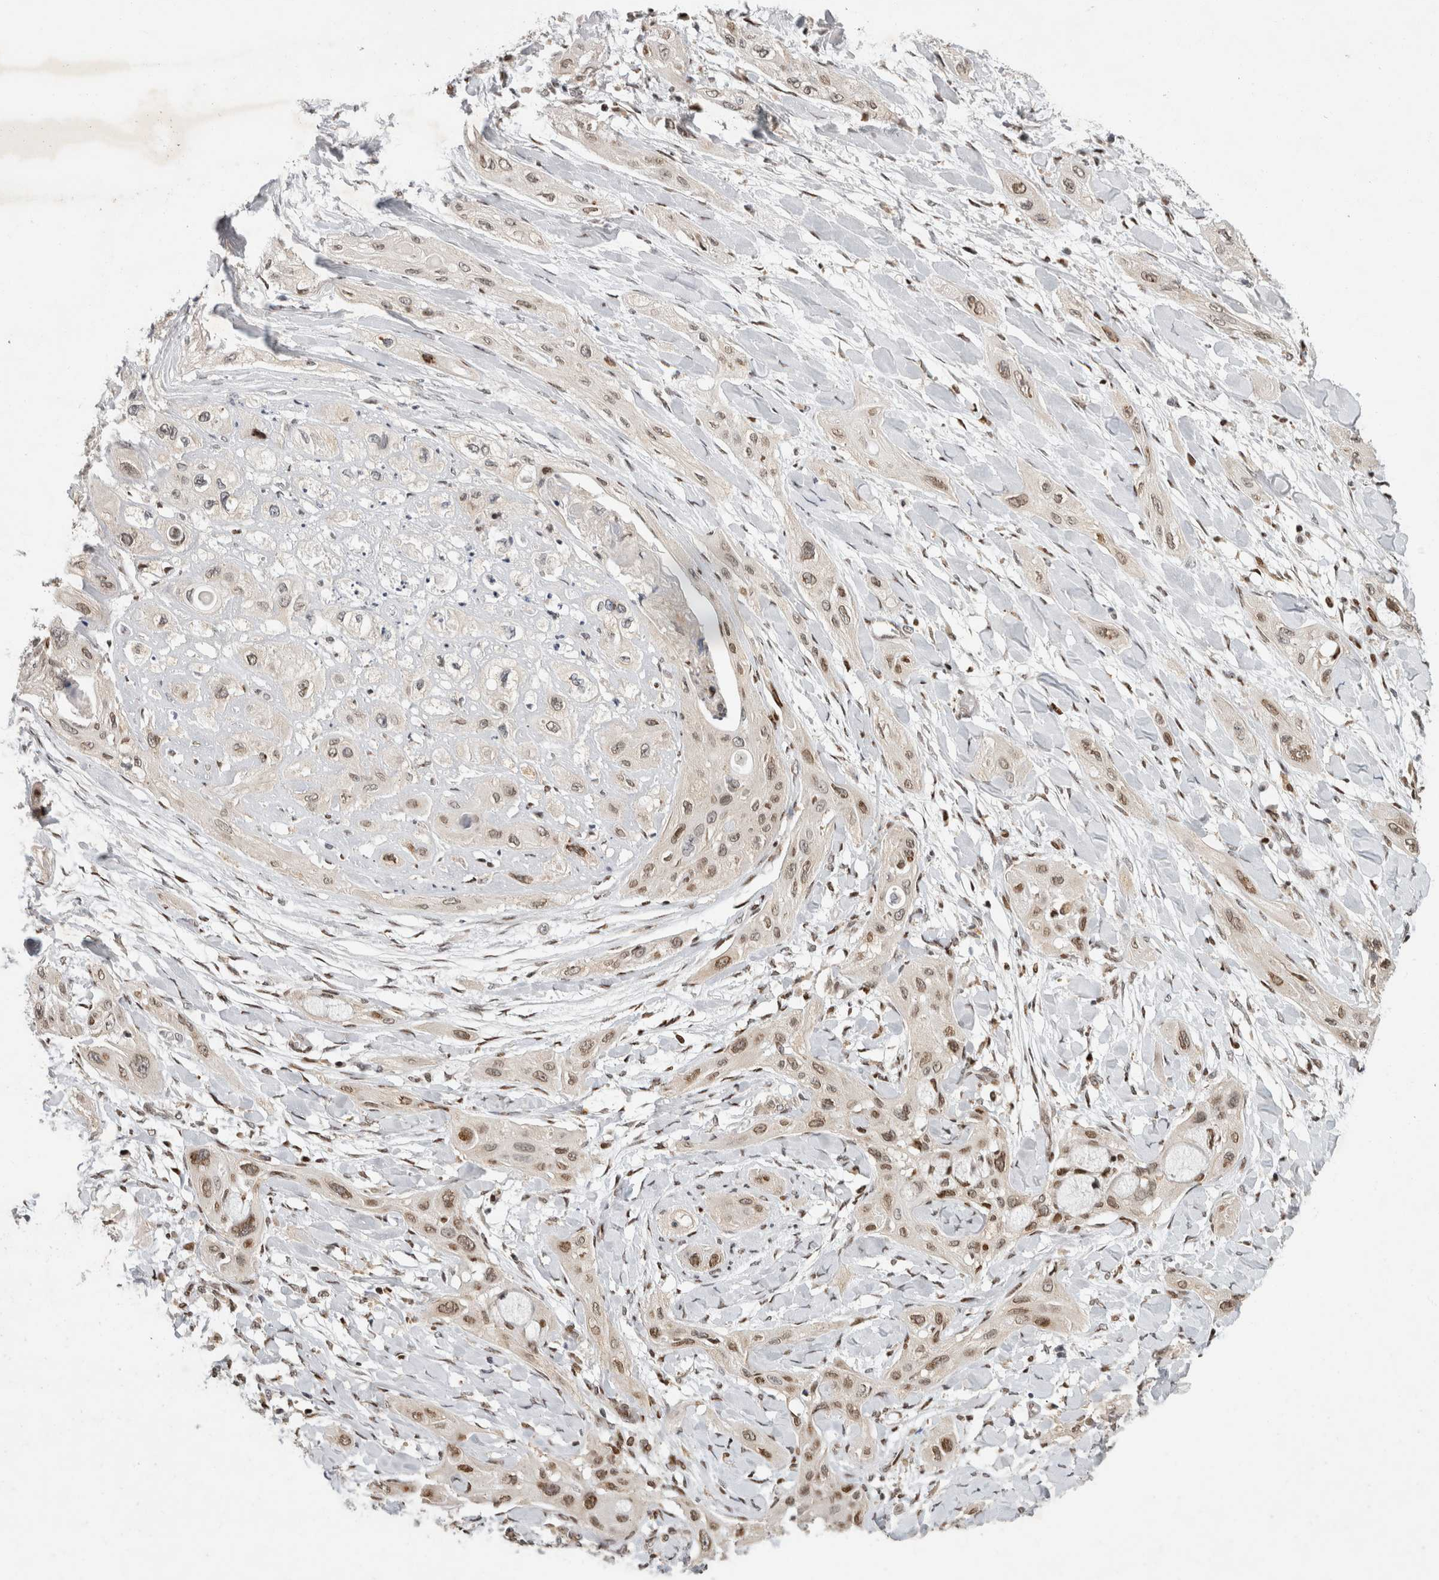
{"staining": {"intensity": "moderate", "quantity": "25%-75%", "location": "nuclear"}, "tissue": "lung cancer", "cell_type": "Tumor cells", "image_type": "cancer", "snomed": [{"axis": "morphology", "description": "Squamous cell carcinoma, NOS"}, {"axis": "topography", "description": "Lung"}], "caption": "Tumor cells demonstrate medium levels of moderate nuclear staining in approximately 25%-75% of cells in human lung cancer (squamous cell carcinoma).", "gene": "C8orf58", "patient": {"sex": "female", "age": 47}}